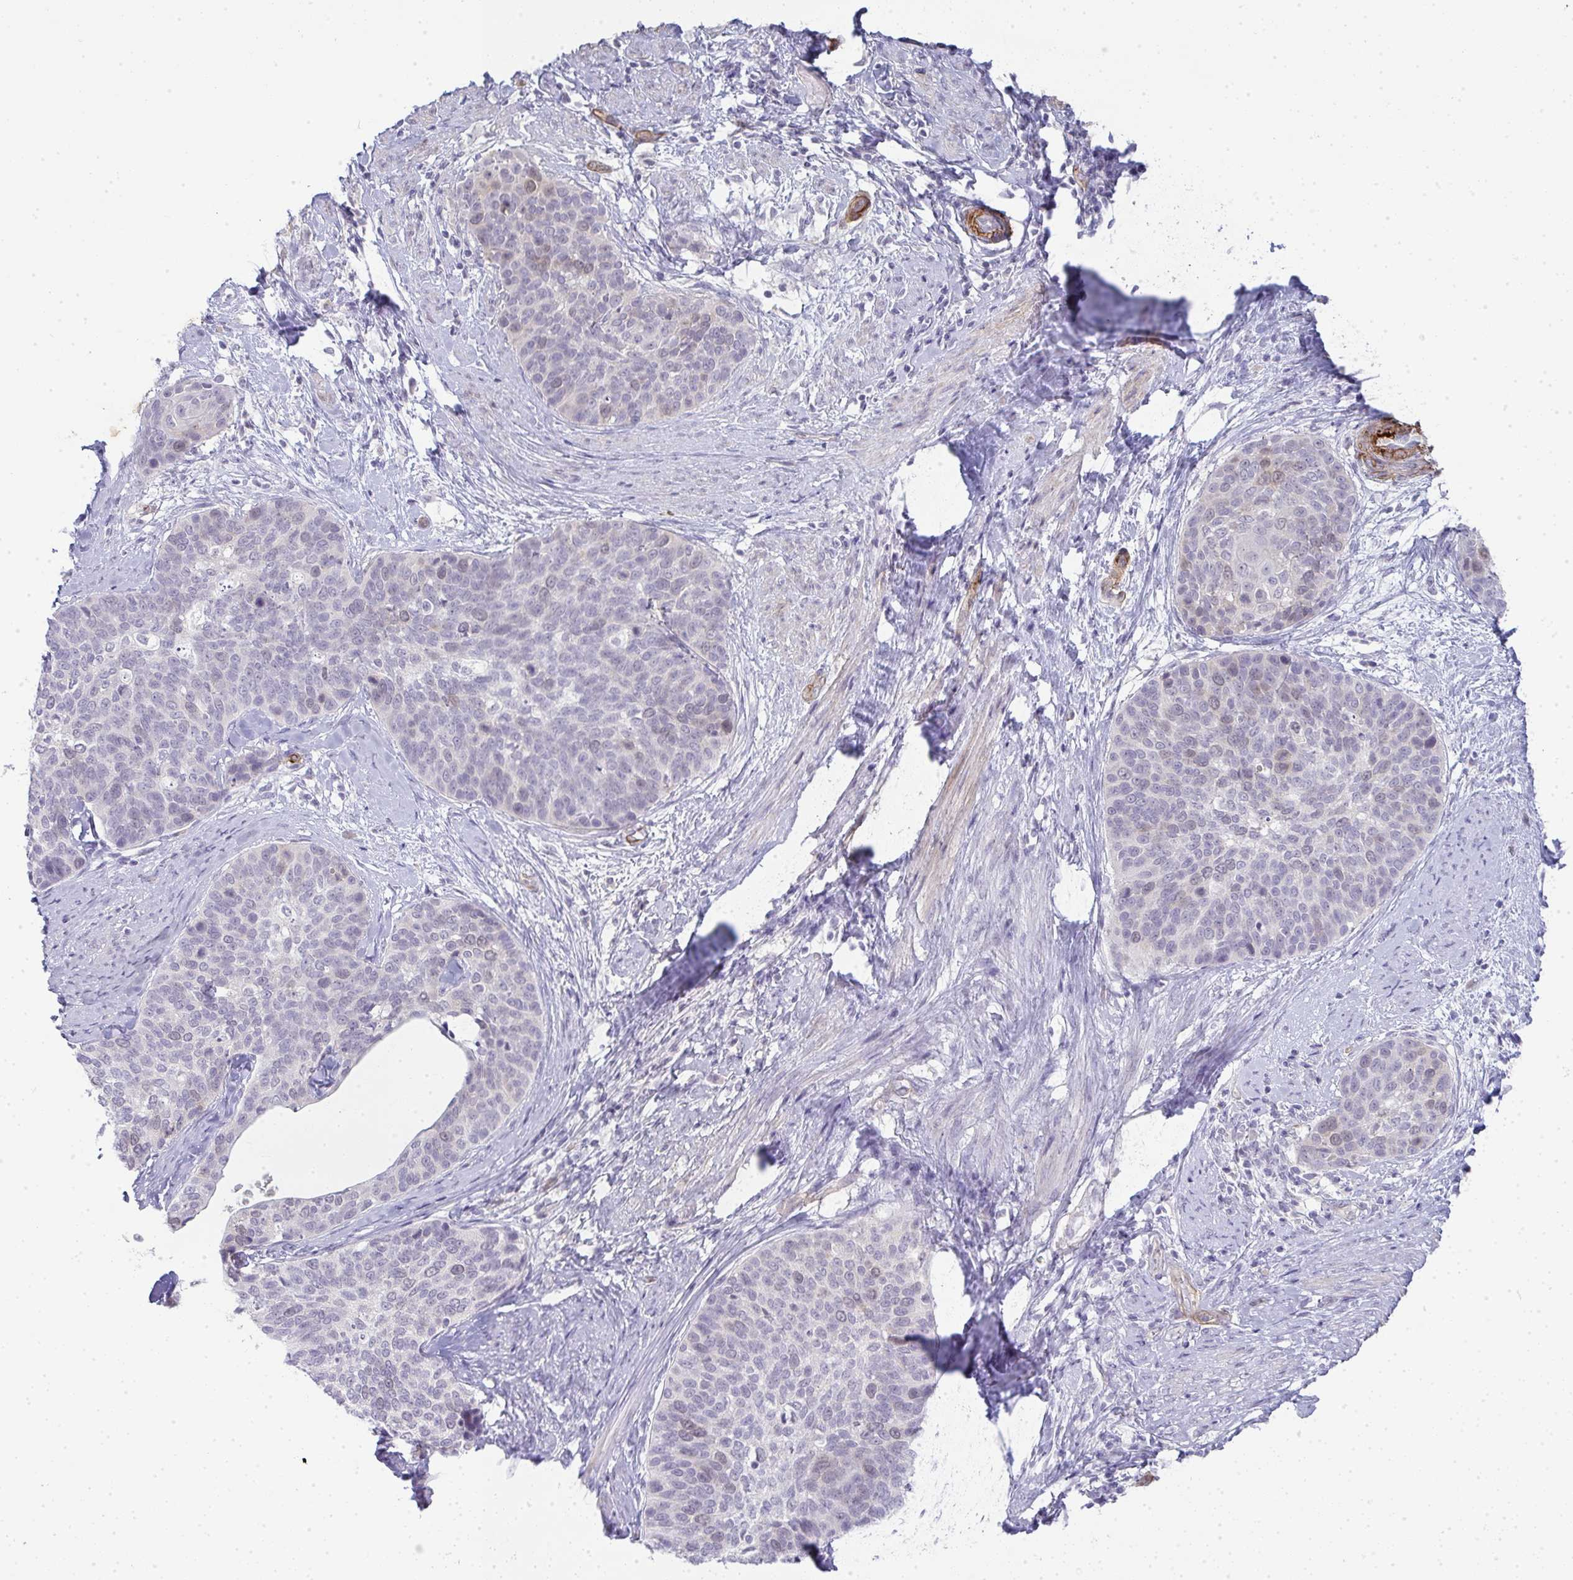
{"staining": {"intensity": "negative", "quantity": "none", "location": "none"}, "tissue": "cervical cancer", "cell_type": "Tumor cells", "image_type": "cancer", "snomed": [{"axis": "morphology", "description": "Squamous cell carcinoma, NOS"}, {"axis": "topography", "description": "Cervix"}], "caption": "High magnification brightfield microscopy of cervical cancer stained with DAB (brown) and counterstained with hematoxylin (blue): tumor cells show no significant expression.", "gene": "UBE2S", "patient": {"sex": "female", "age": 69}}